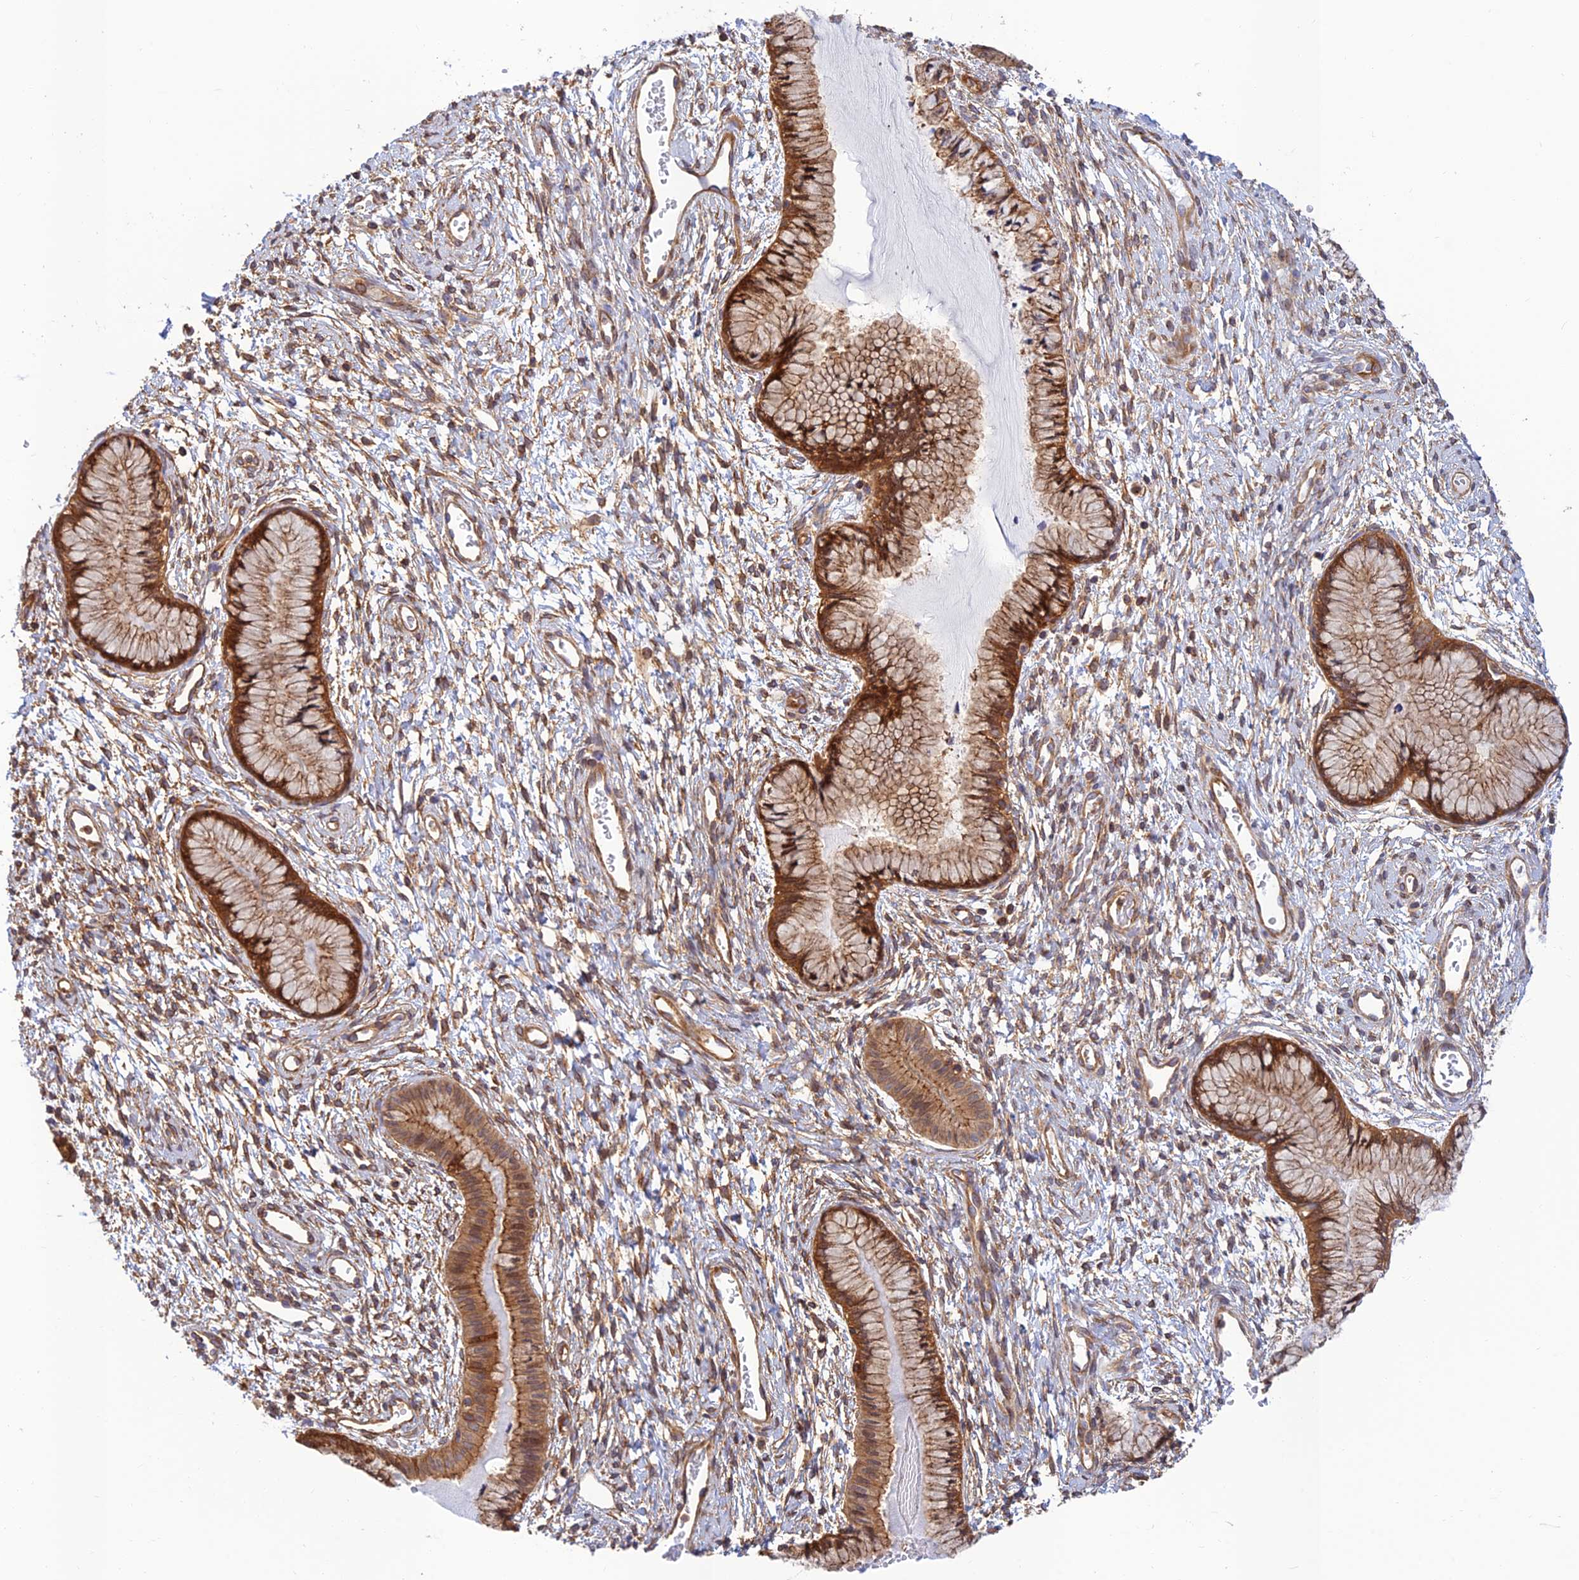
{"staining": {"intensity": "strong", "quantity": ">75%", "location": "cytoplasmic/membranous"}, "tissue": "cervix", "cell_type": "Glandular cells", "image_type": "normal", "snomed": [{"axis": "morphology", "description": "Normal tissue, NOS"}, {"axis": "topography", "description": "Cervix"}], "caption": "Immunohistochemistry (DAB) staining of normal cervix demonstrates strong cytoplasmic/membranous protein staining in approximately >75% of glandular cells. (DAB IHC with brightfield microscopy, high magnification).", "gene": "PPP1R12C", "patient": {"sex": "female", "age": 42}}